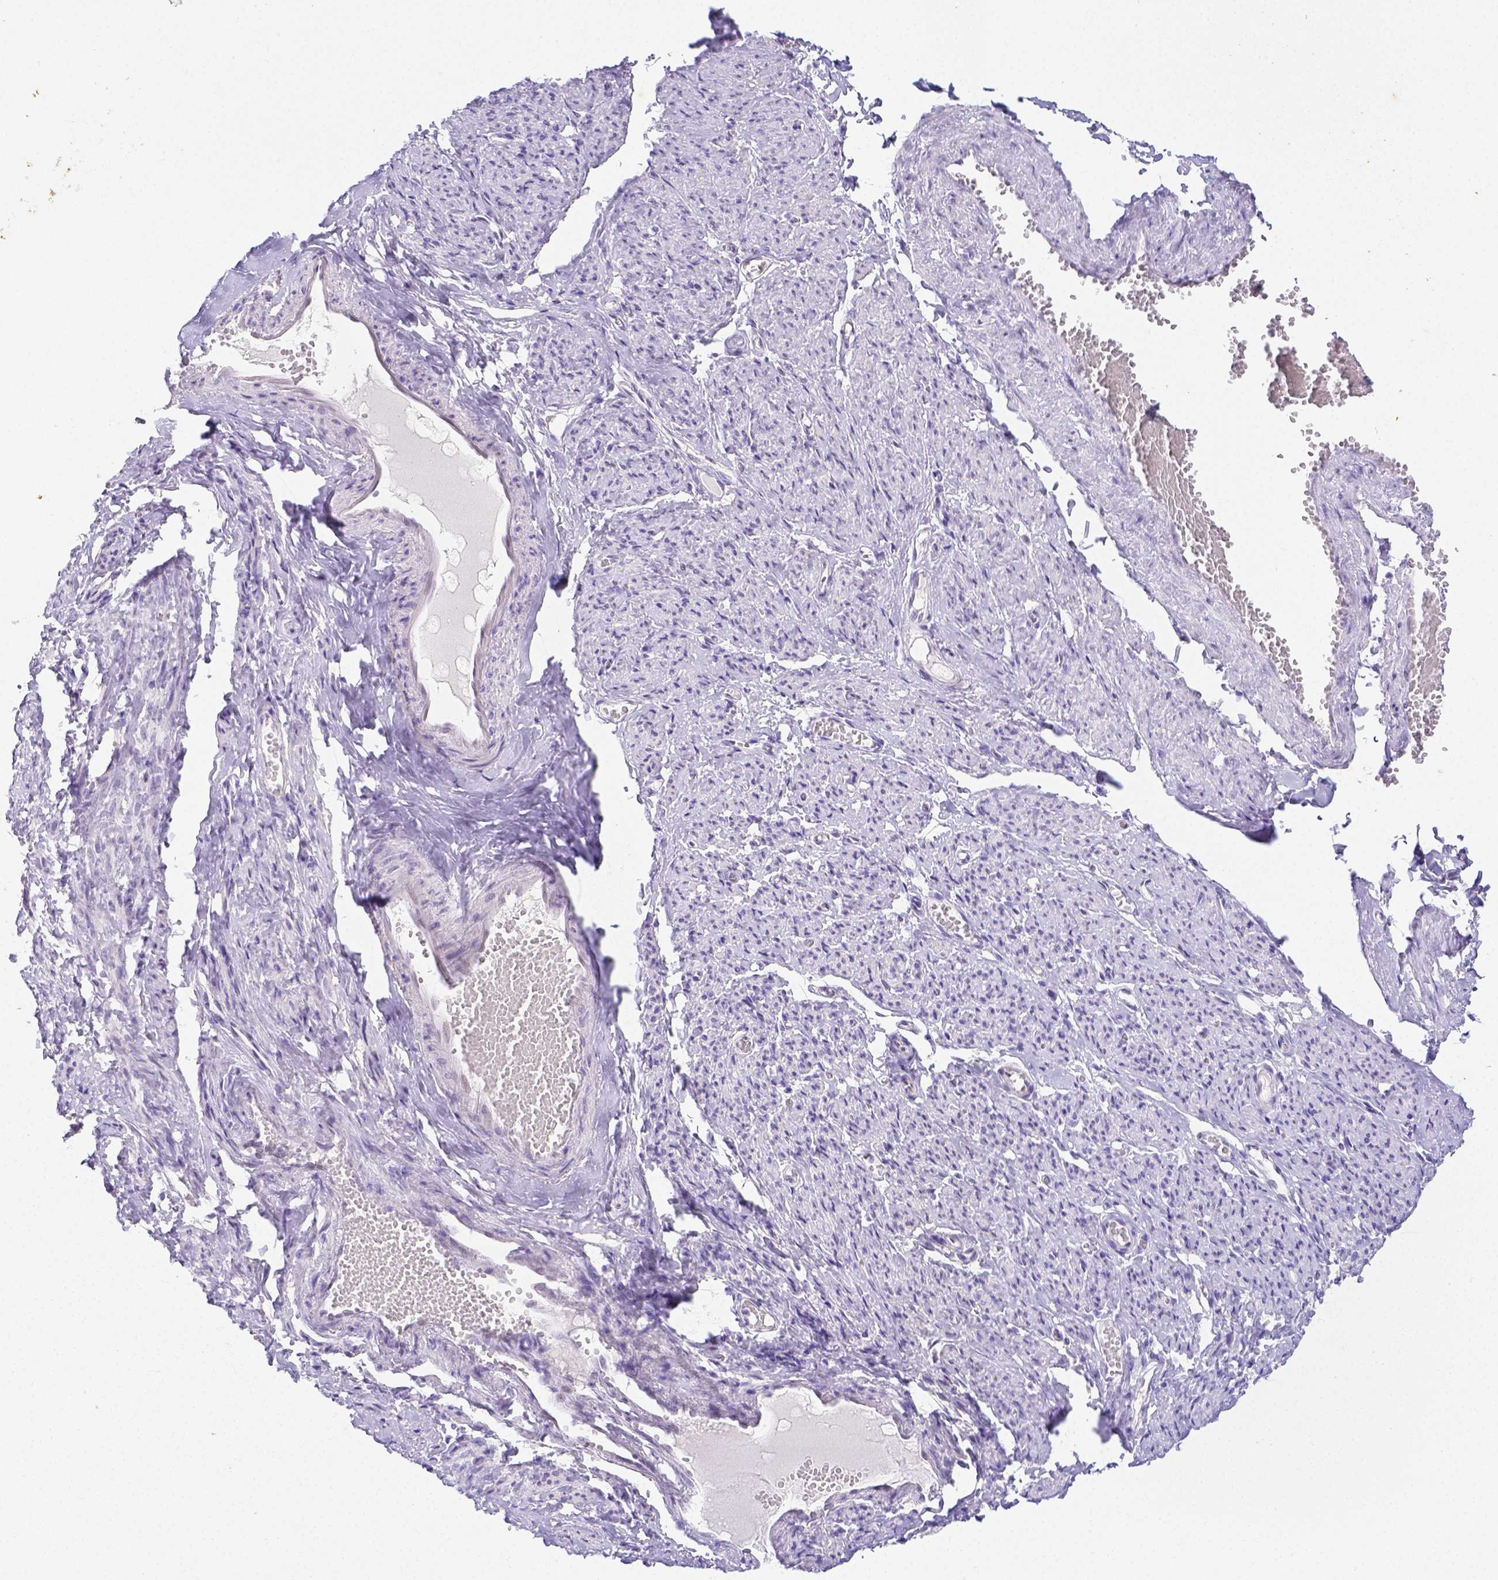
{"staining": {"intensity": "negative", "quantity": "none", "location": "none"}, "tissue": "smooth muscle", "cell_type": "Smooth muscle cells", "image_type": "normal", "snomed": [{"axis": "morphology", "description": "Normal tissue, NOS"}, {"axis": "topography", "description": "Smooth muscle"}], "caption": "The micrograph displays no significant expression in smooth muscle cells of smooth muscle.", "gene": "ARHGAP36", "patient": {"sex": "female", "age": 65}}